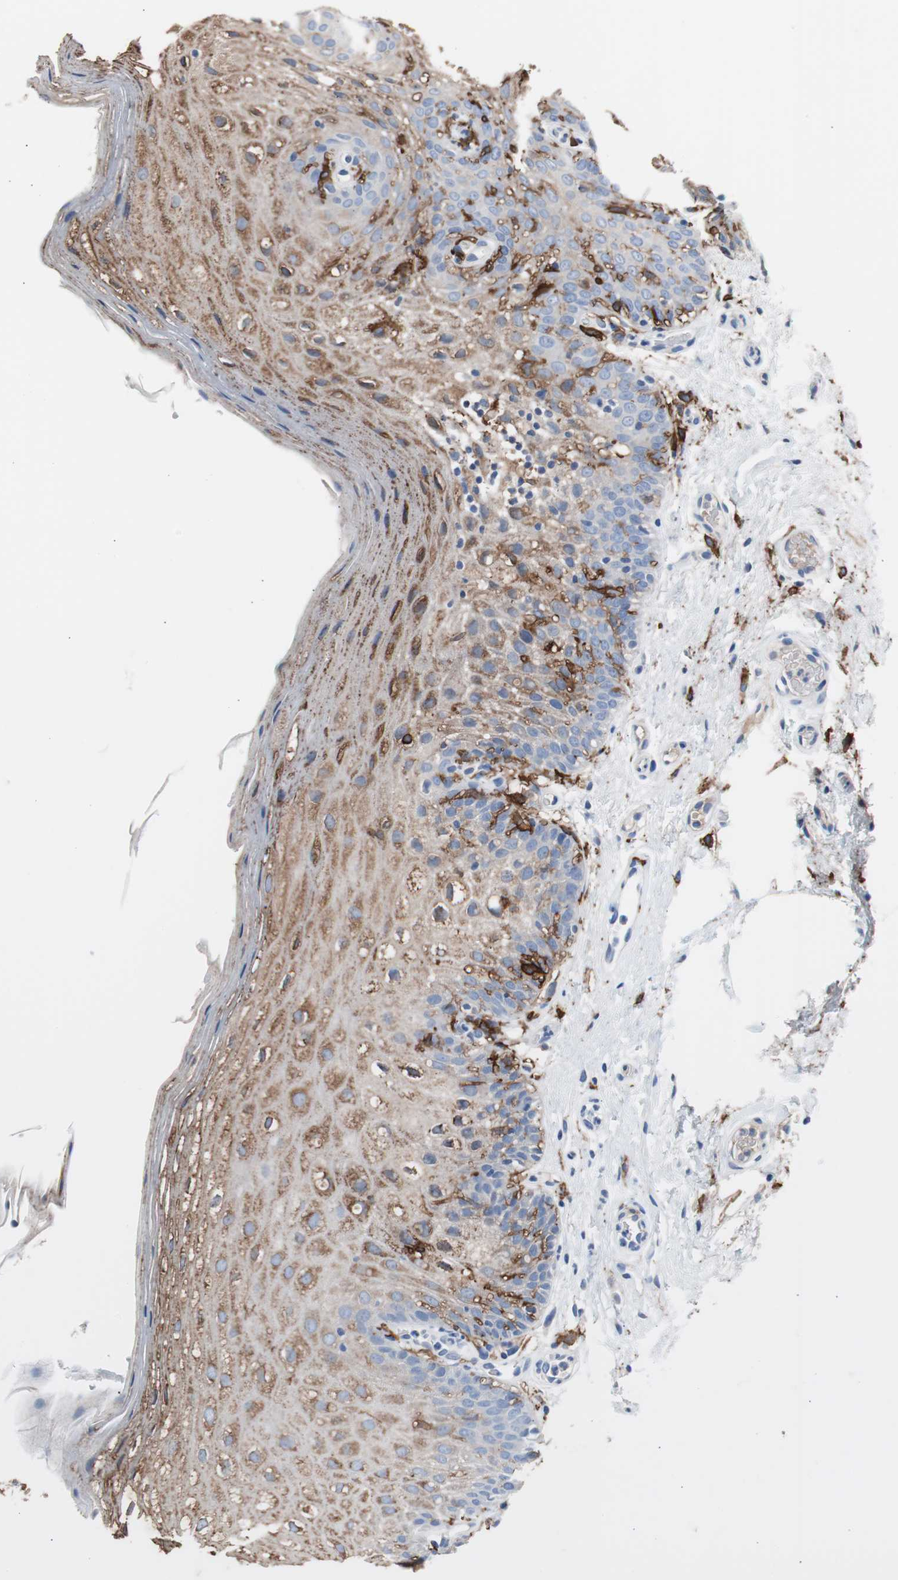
{"staining": {"intensity": "moderate", "quantity": "25%-75%", "location": "cytoplasmic/membranous"}, "tissue": "oral mucosa", "cell_type": "Squamous epithelial cells", "image_type": "normal", "snomed": [{"axis": "morphology", "description": "Normal tissue, NOS"}, {"axis": "morphology", "description": "Squamous cell carcinoma, NOS"}, {"axis": "topography", "description": "Skeletal muscle"}, {"axis": "topography", "description": "Oral tissue"}], "caption": "Immunohistochemical staining of unremarkable human oral mucosa reveals 25%-75% levels of moderate cytoplasmic/membranous protein expression in about 25%-75% of squamous epithelial cells.", "gene": "FCGR2B", "patient": {"sex": "male", "age": 71}}